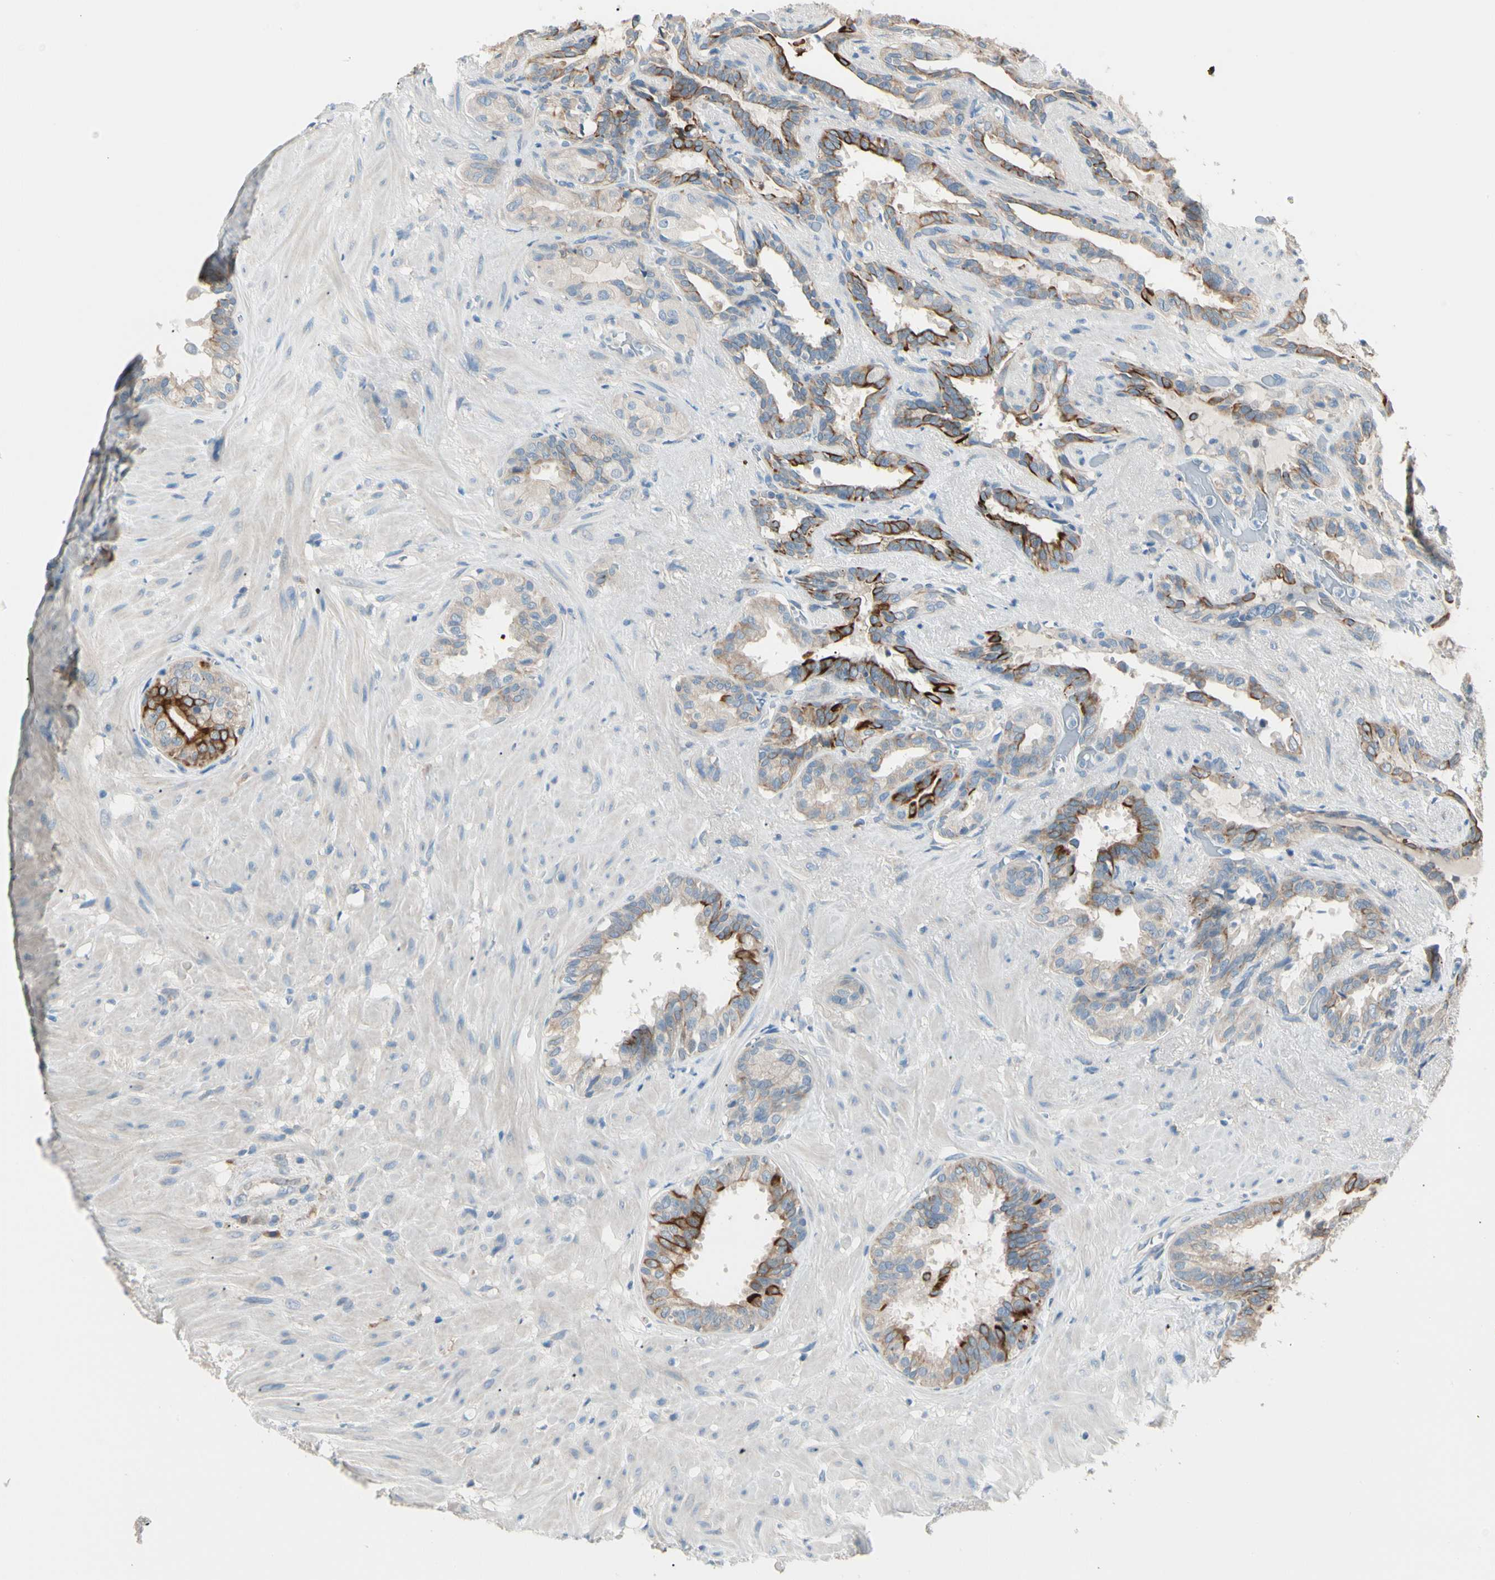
{"staining": {"intensity": "strong", "quantity": "<25%", "location": "cytoplasmic/membranous"}, "tissue": "seminal vesicle", "cell_type": "Glandular cells", "image_type": "normal", "snomed": [{"axis": "morphology", "description": "Normal tissue, NOS"}, {"axis": "topography", "description": "Seminal veicle"}], "caption": "Protein staining of normal seminal vesicle exhibits strong cytoplasmic/membranous expression in about <25% of glandular cells. (brown staining indicates protein expression, while blue staining denotes nuclei).", "gene": "DUSP12", "patient": {"sex": "male", "age": 61}}